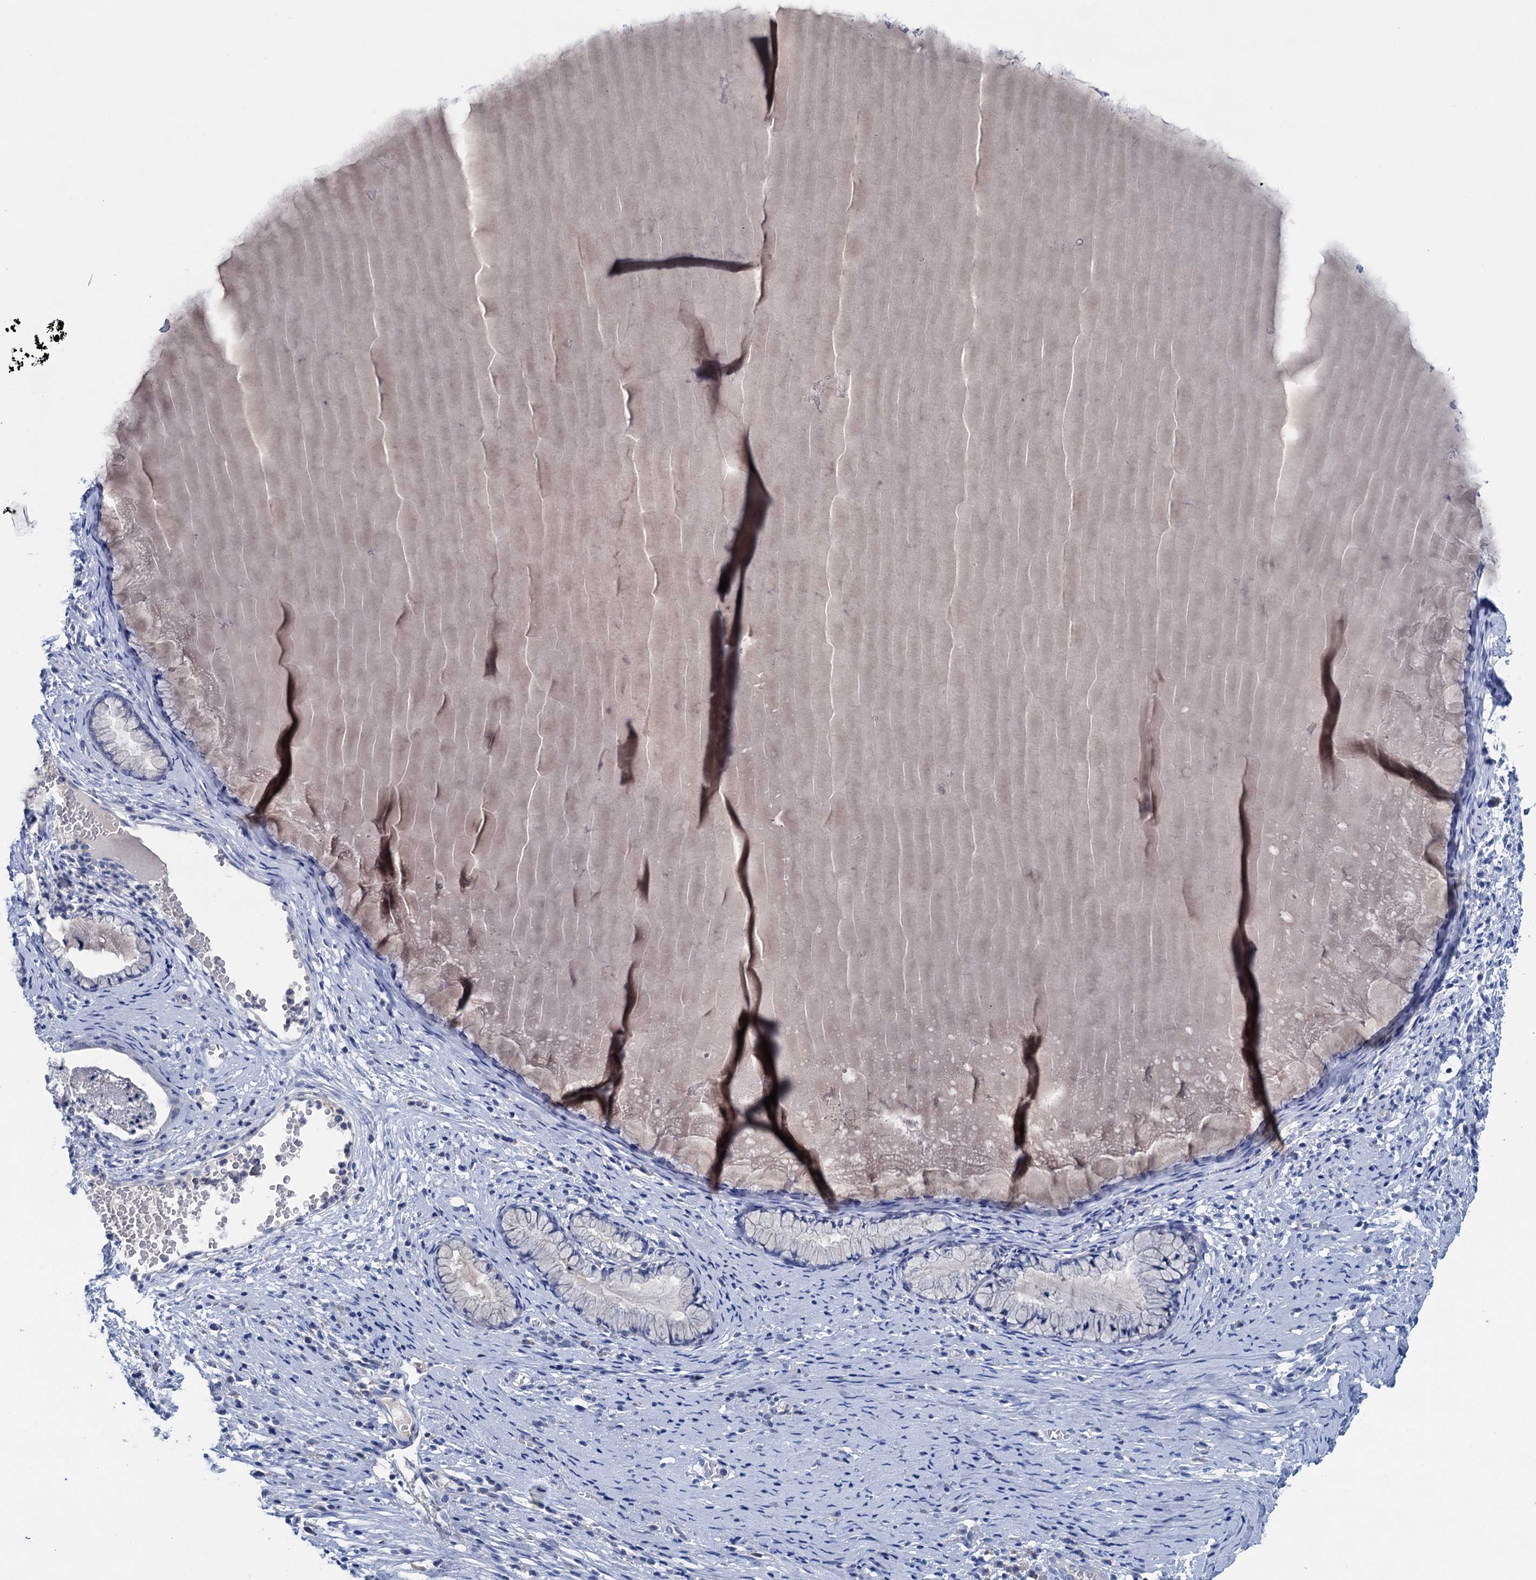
{"staining": {"intensity": "negative", "quantity": "none", "location": "none"}, "tissue": "cervix", "cell_type": "Glandular cells", "image_type": "normal", "snomed": [{"axis": "morphology", "description": "Normal tissue, NOS"}, {"axis": "topography", "description": "Cervix"}], "caption": "Immunohistochemistry (IHC) histopathology image of unremarkable cervix: cervix stained with DAB (3,3'-diaminobenzidine) exhibits no significant protein staining in glandular cells. (Immunohistochemistry, brightfield microscopy, high magnification).", "gene": "MYOZ3", "patient": {"sex": "female", "age": 42}}